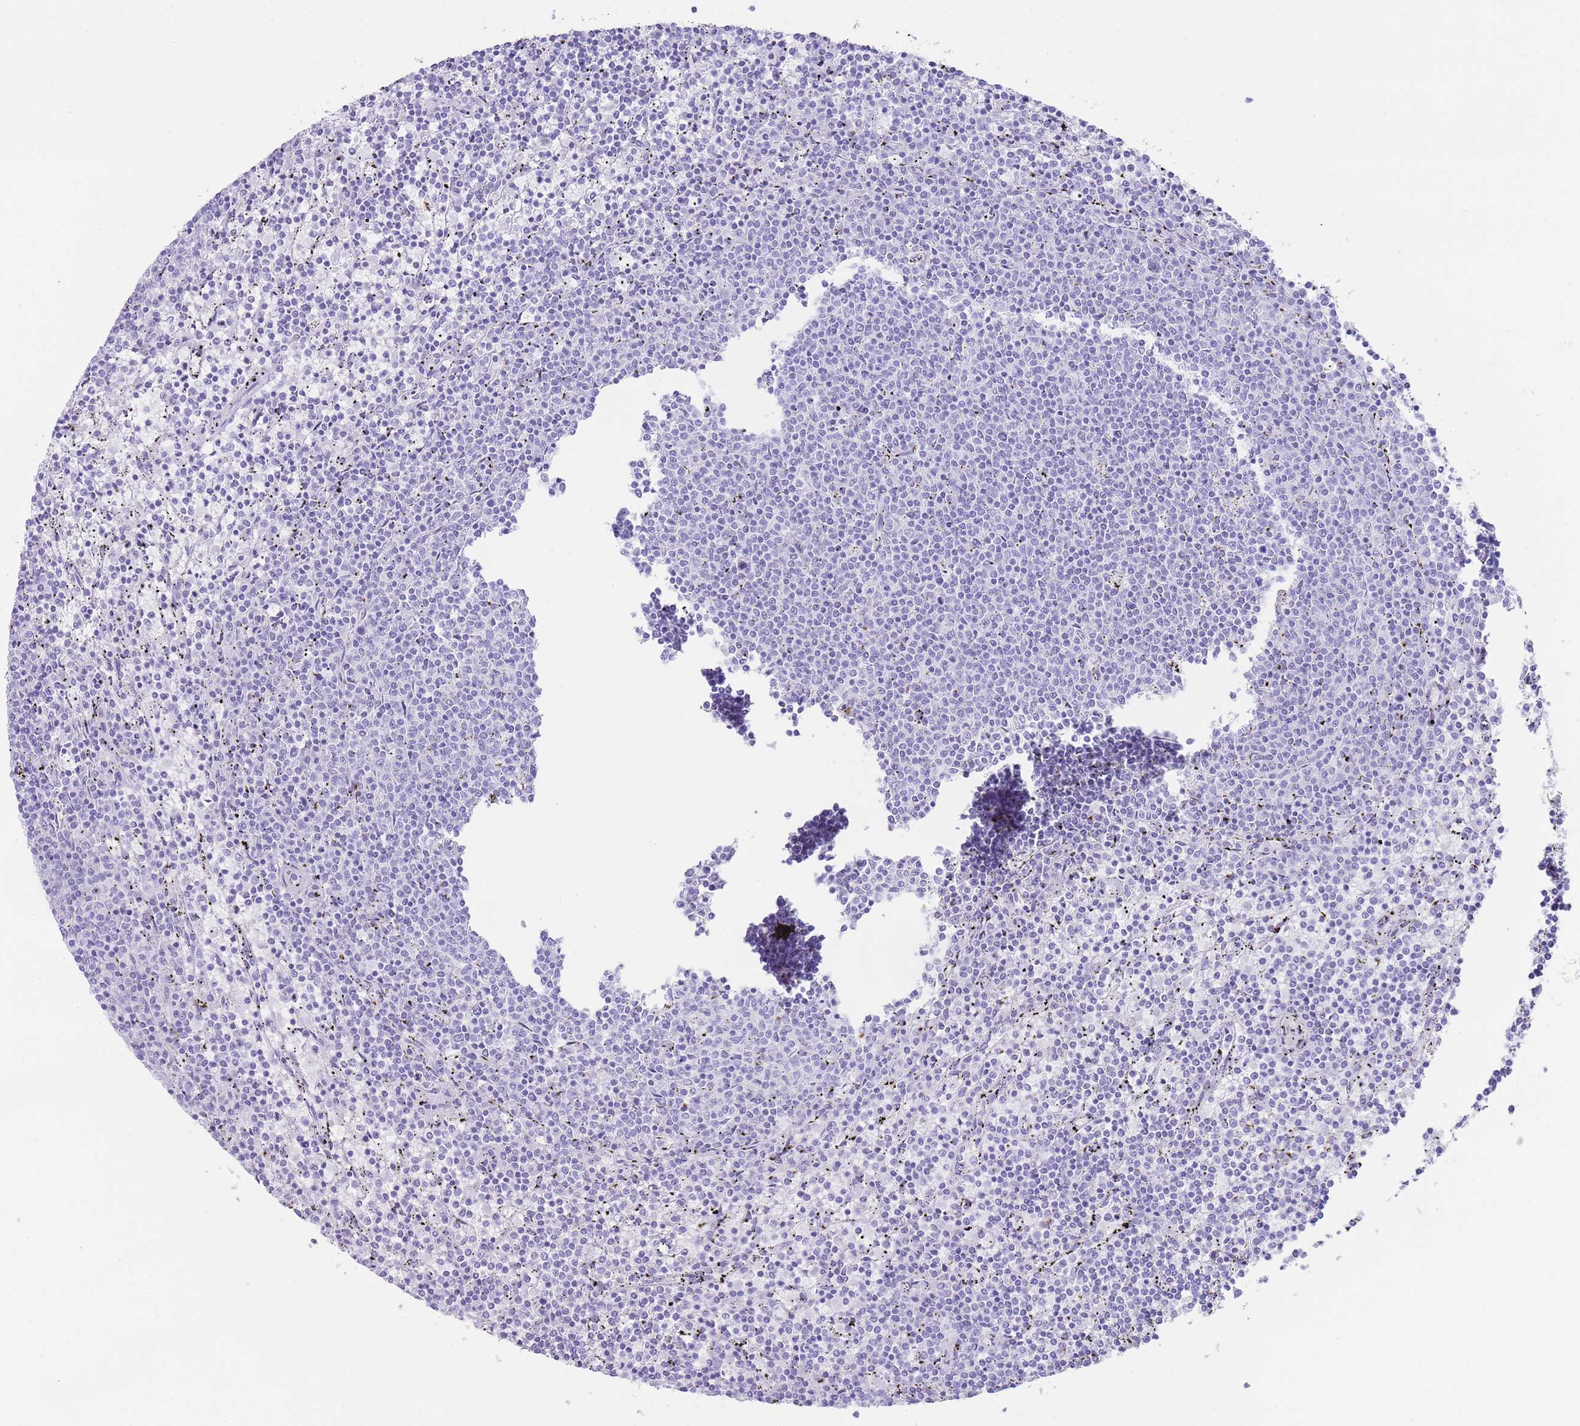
{"staining": {"intensity": "negative", "quantity": "none", "location": "none"}, "tissue": "lymphoma", "cell_type": "Tumor cells", "image_type": "cancer", "snomed": [{"axis": "morphology", "description": "Malignant lymphoma, non-Hodgkin's type, Low grade"}, {"axis": "topography", "description": "Spleen"}], "caption": "This photomicrograph is of low-grade malignant lymphoma, non-Hodgkin's type stained with immunohistochemistry (IHC) to label a protein in brown with the nuclei are counter-stained blue. There is no positivity in tumor cells.", "gene": "ELOA2", "patient": {"sex": "female", "age": 50}}